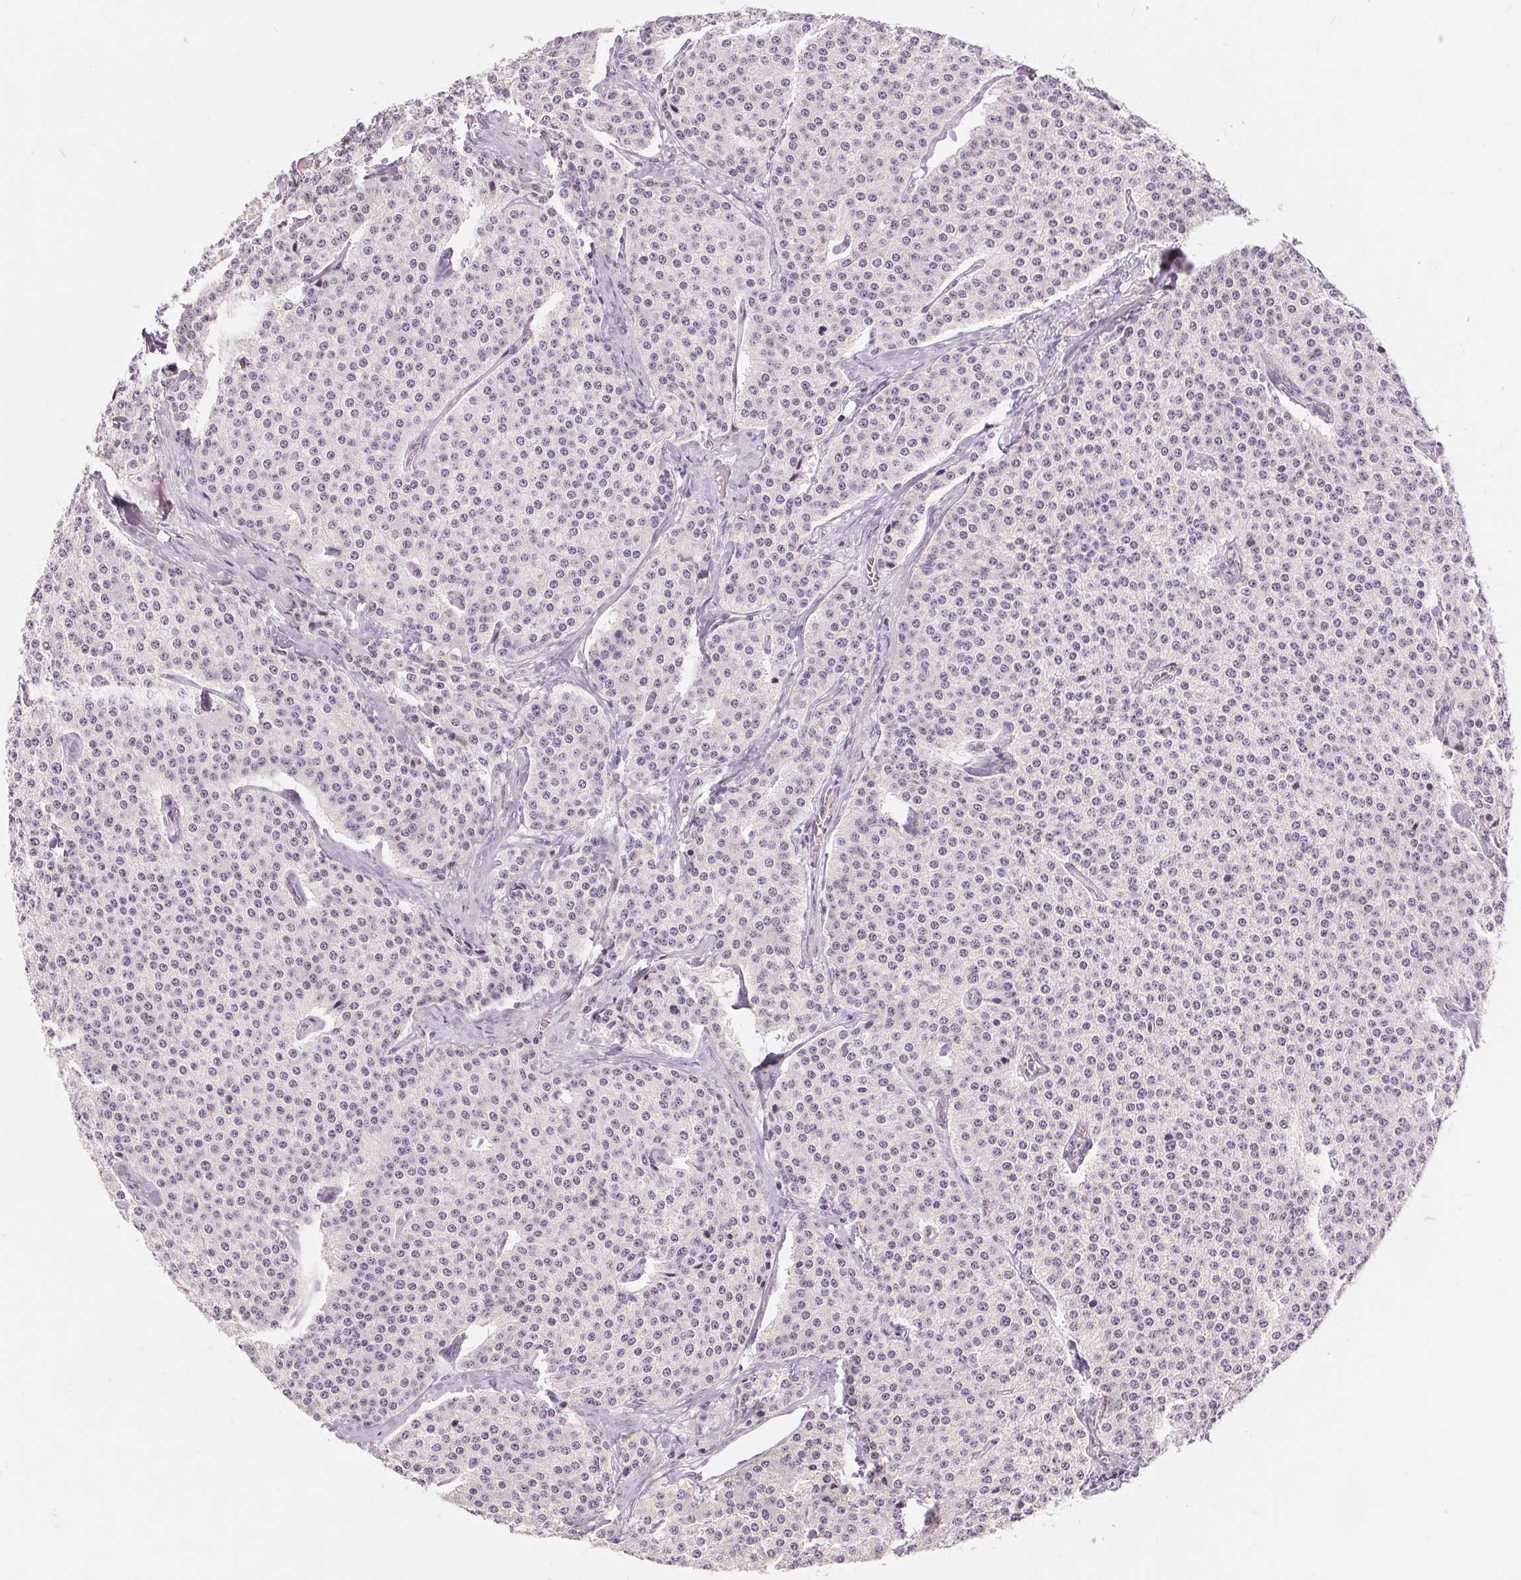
{"staining": {"intensity": "negative", "quantity": "none", "location": "none"}, "tissue": "carcinoid", "cell_type": "Tumor cells", "image_type": "cancer", "snomed": [{"axis": "morphology", "description": "Carcinoid, malignant, NOS"}, {"axis": "topography", "description": "Small intestine"}], "caption": "Histopathology image shows no significant protein expression in tumor cells of carcinoid.", "gene": "DSG3", "patient": {"sex": "female", "age": 64}}